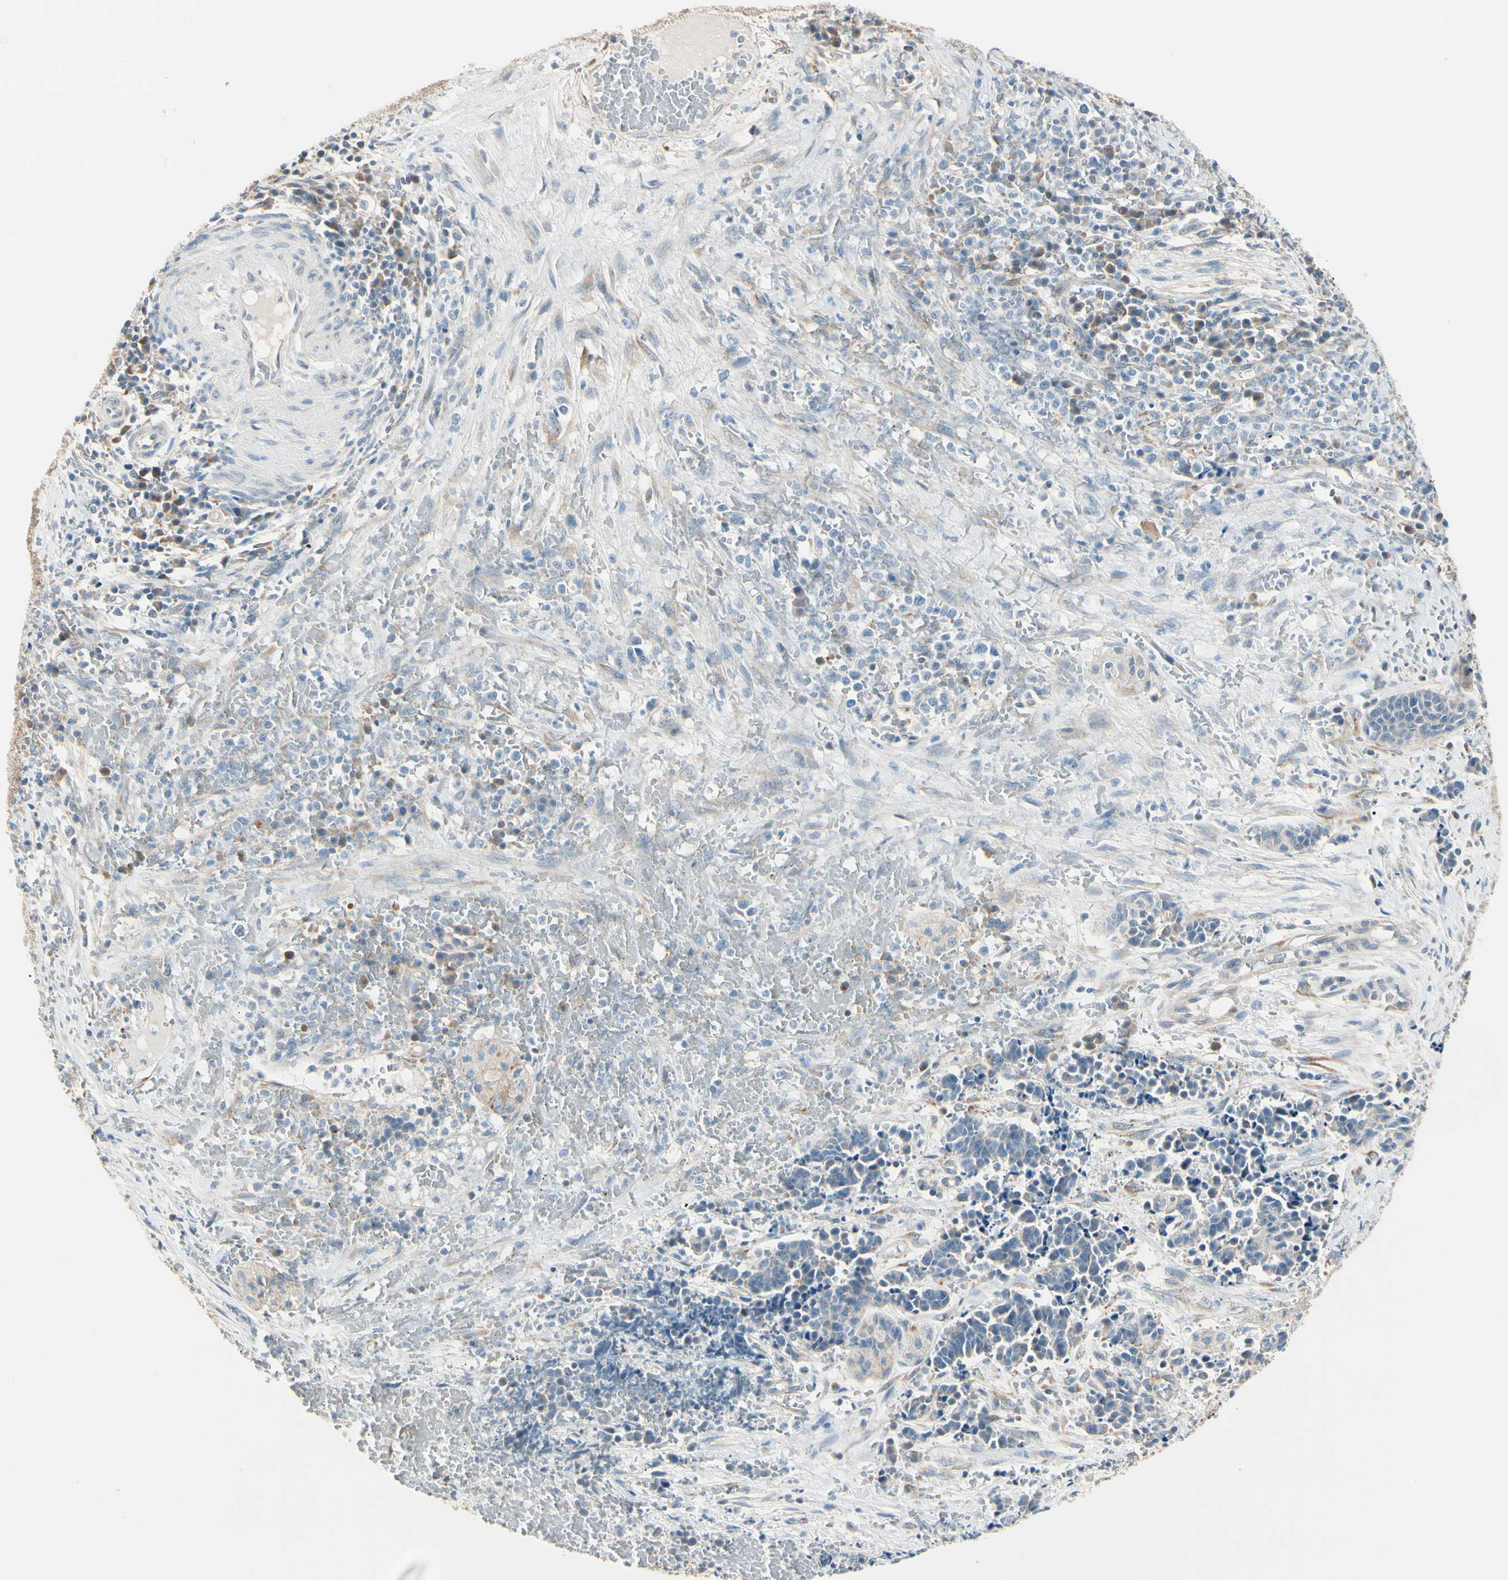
{"staining": {"intensity": "weak", "quantity": "25%-75%", "location": "cytoplasmic/membranous"}, "tissue": "cervical cancer", "cell_type": "Tumor cells", "image_type": "cancer", "snomed": [{"axis": "morphology", "description": "Squamous cell carcinoma, NOS"}, {"axis": "topography", "description": "Cervix"}], "caption": "Protein analysis of squamous cell carcinoma (cervical) tissue reveals weak cytoplasmic/membranous staining in about 25%-75% of tumor cells.", "gene": "DUSP12", "patient": {"sex": "female", "age": 35}}